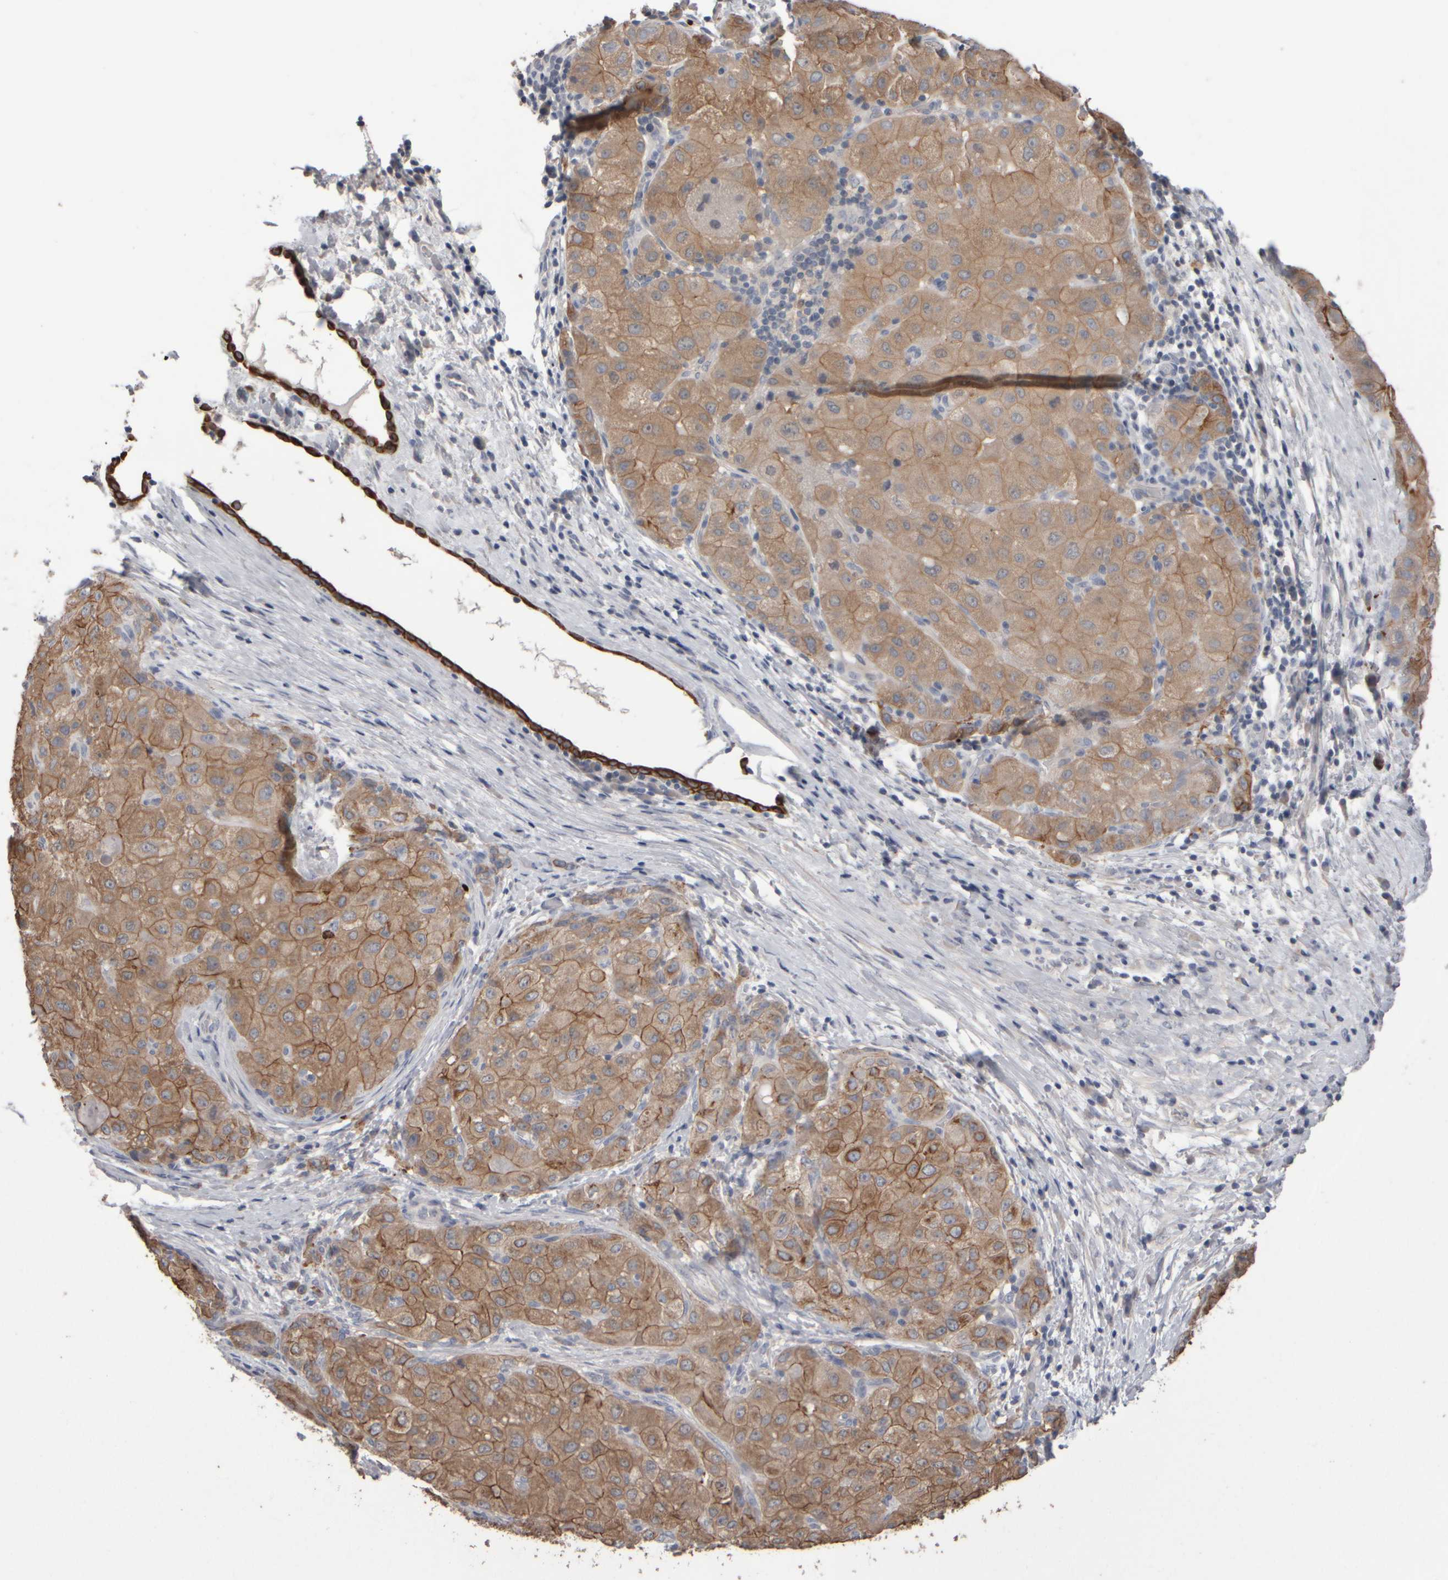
{"staining": {"intensity": "moderate", "quantity": ">75%", "location": "cytoplasmic/membranous"}, "tissue": "liver cancer", "cell_type": "Tumor cells", "image_type": "cancer", "snomed": [{"axis": "morphology", "description": "Carcinoma, Hepatocellular, NOS"}, {"axis": "topography", "description": "Liver"}], "caption": "A photomicrograph of human liver hepatocellular carcinoma stained for a protein demonstrates moderate cytoplasmic/membranous brown staining in tumor cells. The protein is stained brown, and the nuclei are stained in blue (DAB (3,3'-diaminobenzidine) IHC with brightfield microscopy, high magnification).", "gene": "EPHX2", "patient": {"sex": "male", "age": 80}}